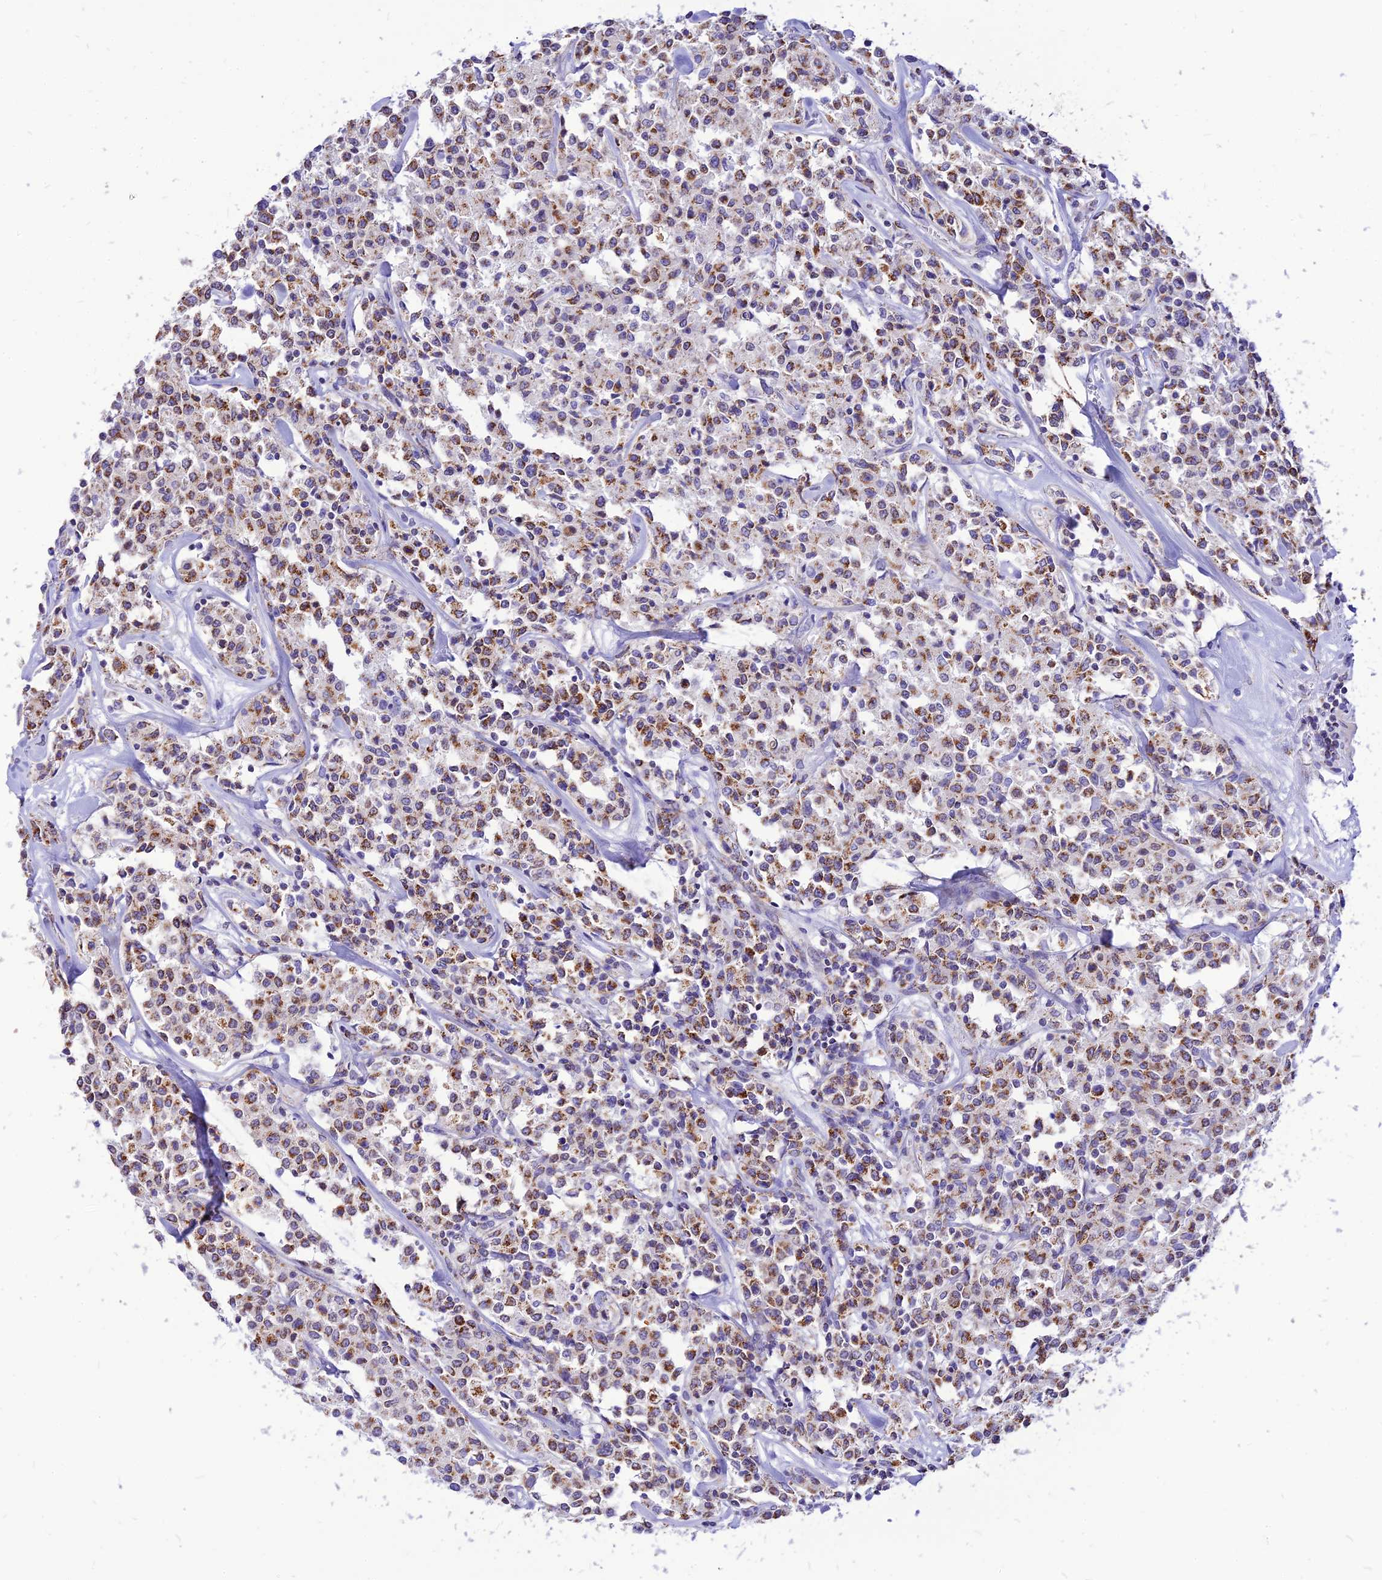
{"staining": {"intensity": "moderate", "quantity": "25%-75%", "location": "cytoplasmic/membranous"}, "tissue": "lymphoma", "cell_type": "Tumor cells", "image_type": "cancer", "snomed": [{"axis": "morphology", "description": "Malignant lymphoma, non-Hodgkin's type, Low grade"}, {"axis": "topography", "description": "Small intestine"}], "caption": "Immunohistochemical staining of human malignant lymphoma, non-Hodgkin's type (low-grade) reveals moderate cytoplasmic/membranous protein staining in approximately 25%-75% of tumor cells.", "gene": "ECI1", "patient": {"sex": "female", "age": 59}}